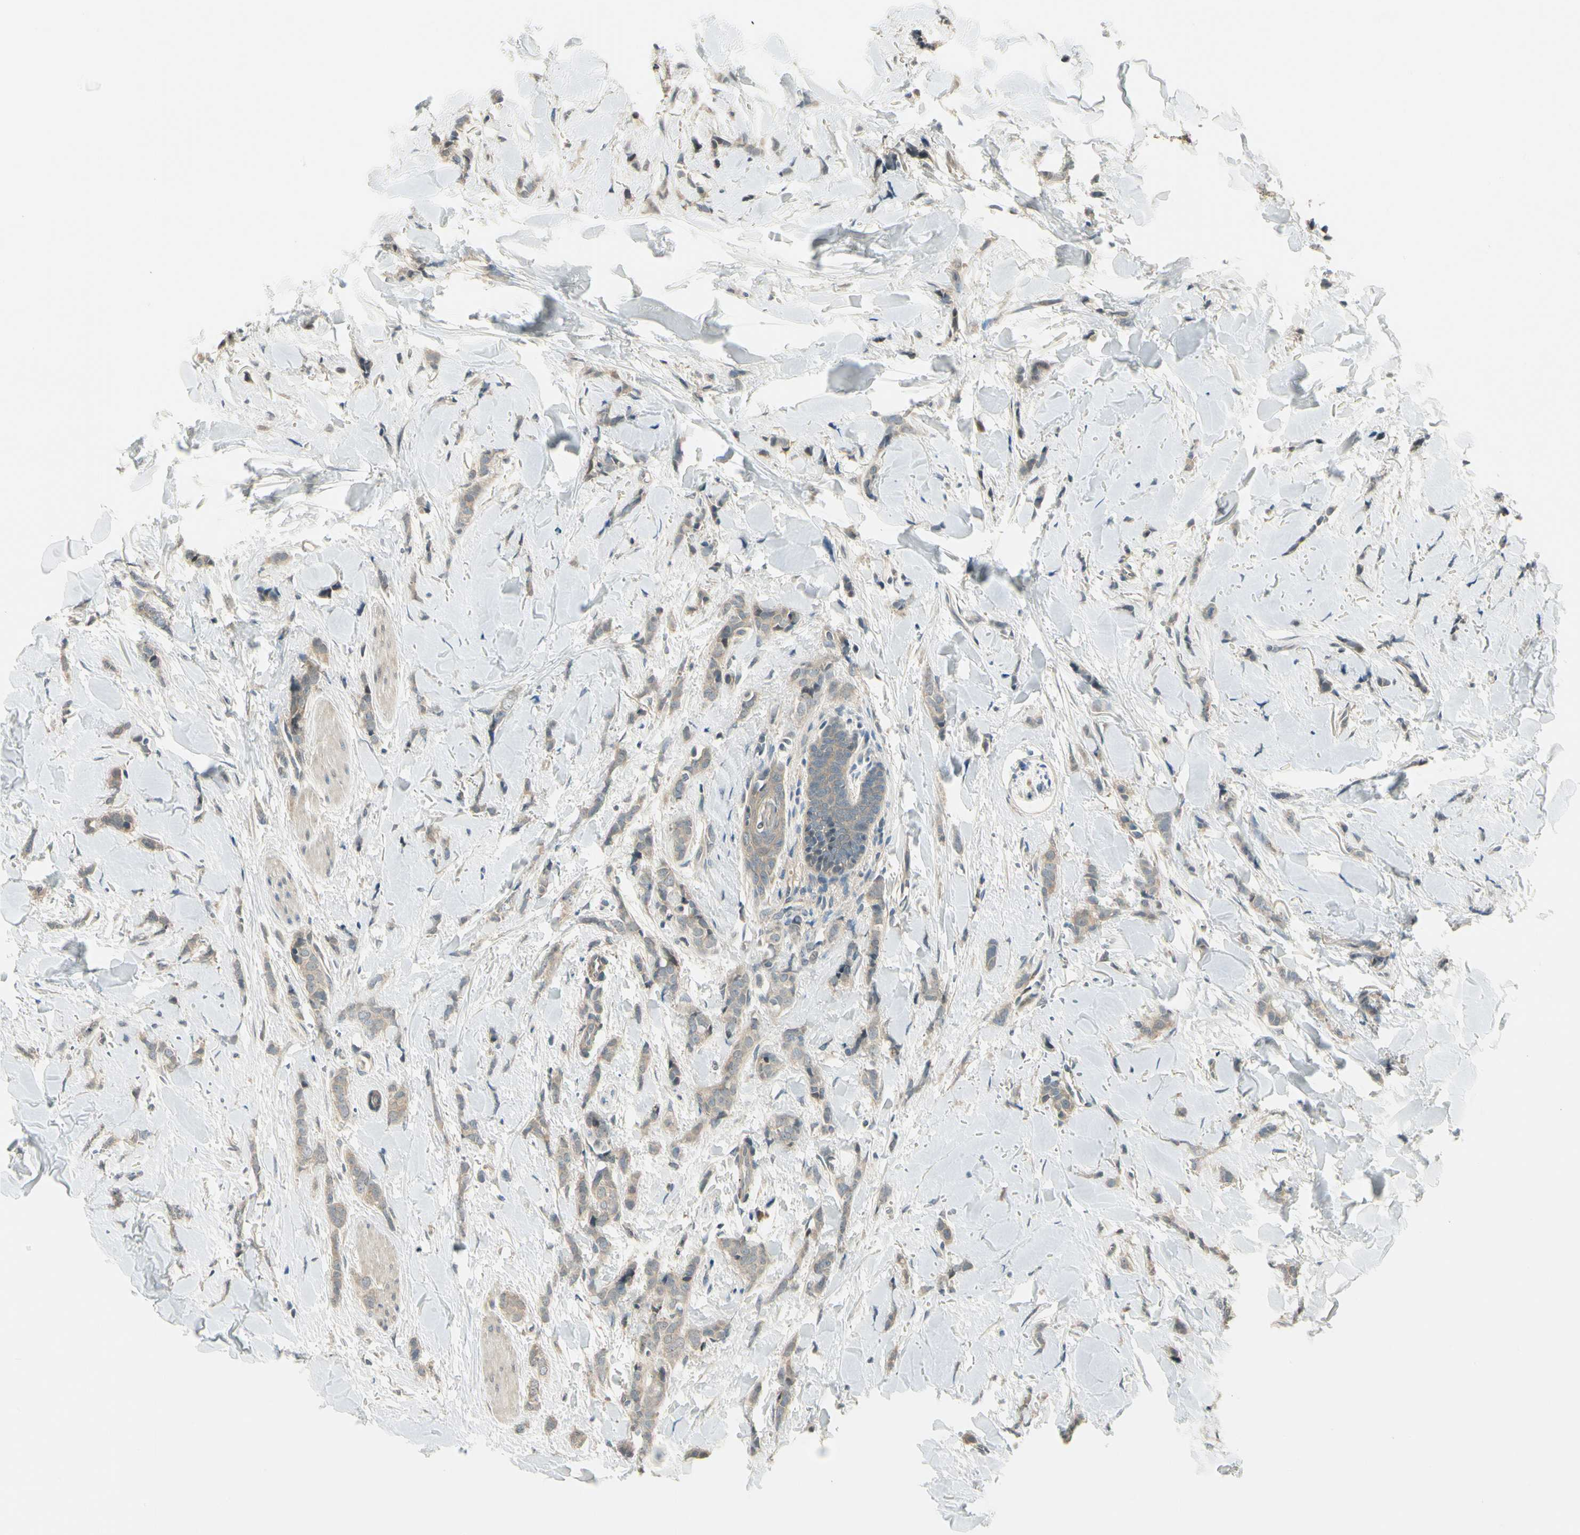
{"staining": {"intensity": "weak", "quantity": ">75%", "location": "cytoplasmic/membranous"}, "tissue": "breast cancer", "cell_type": "Tumor cells", "image_type": "cancer", "snomed": [{"axis": "morphology", "description": "Lobular carcinoma"}, {"axis": "topography", "description": "Skin"}, {"axis": "topography", "description": "Breast"}], "caption": "Weak cytoplasmic/membranous positivity is seen in approximately >75% of tumor cells in breast cancer (lobular carcinoma). Immunohistochemistry stains the protein in brown and the nuclei are stained blue.", "gene": "EPHB3", "patient": {"sex": "female", "age": 46}}